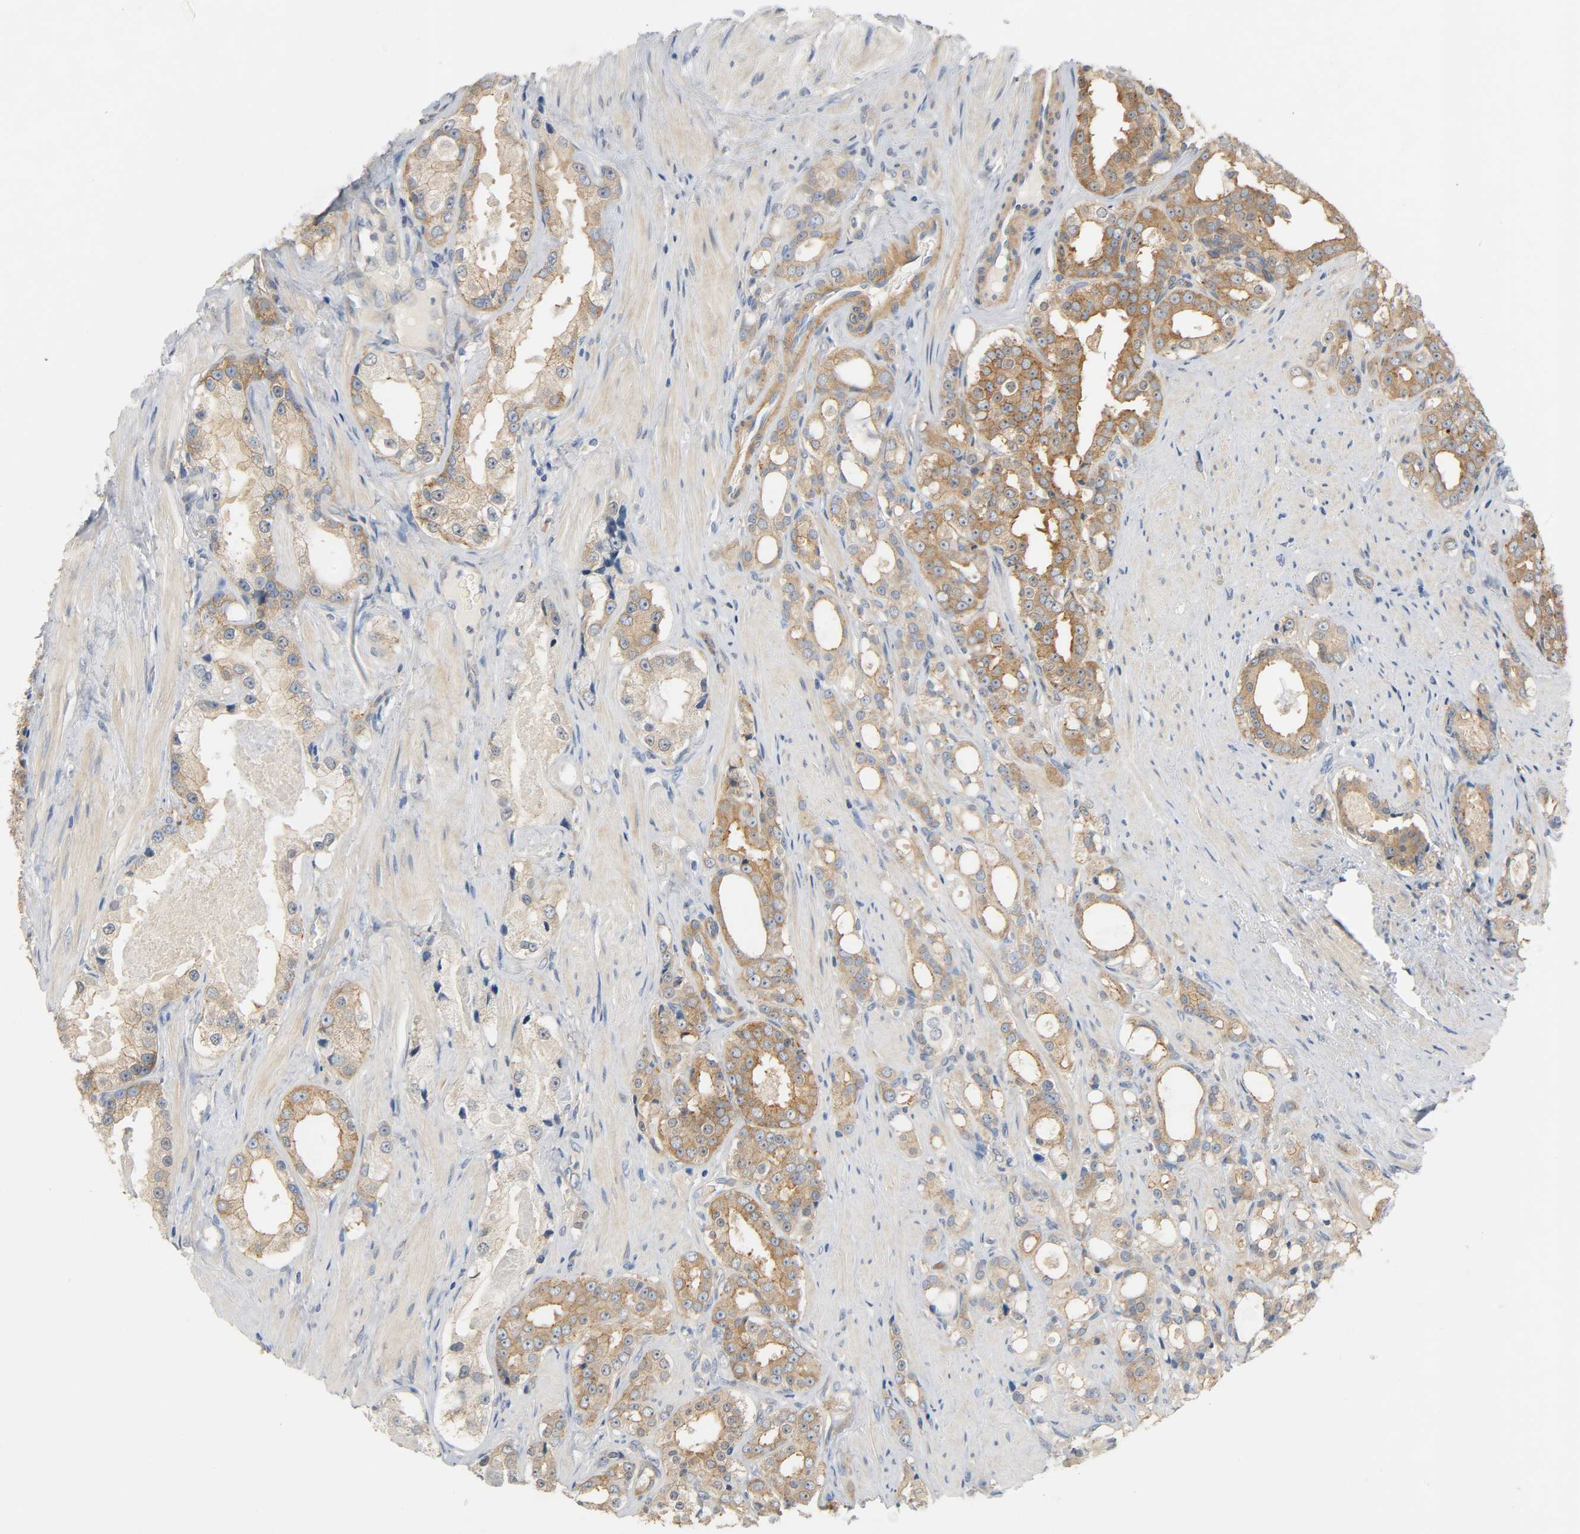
{"staining": {"intensity": "moderate", "quantity": ">75%", "location": "cytoplasmic/membranous"}, "tissue": "prostate cancer", "cell_type": "Tumor cells", "image_type": "cancer", "snomed": [{"axis": "morphology", "description": "Adenocarcinoma, Medium grade"}, {"axis": "topography", "description": "Prostate"}], "caption": "Prostate adenocarcinoma (medium-grade) stained with a protein marker shows moderate staining in tumor cells.", "gene": "ARPC1A", "patient": {"sex": "male", "age": 60}}